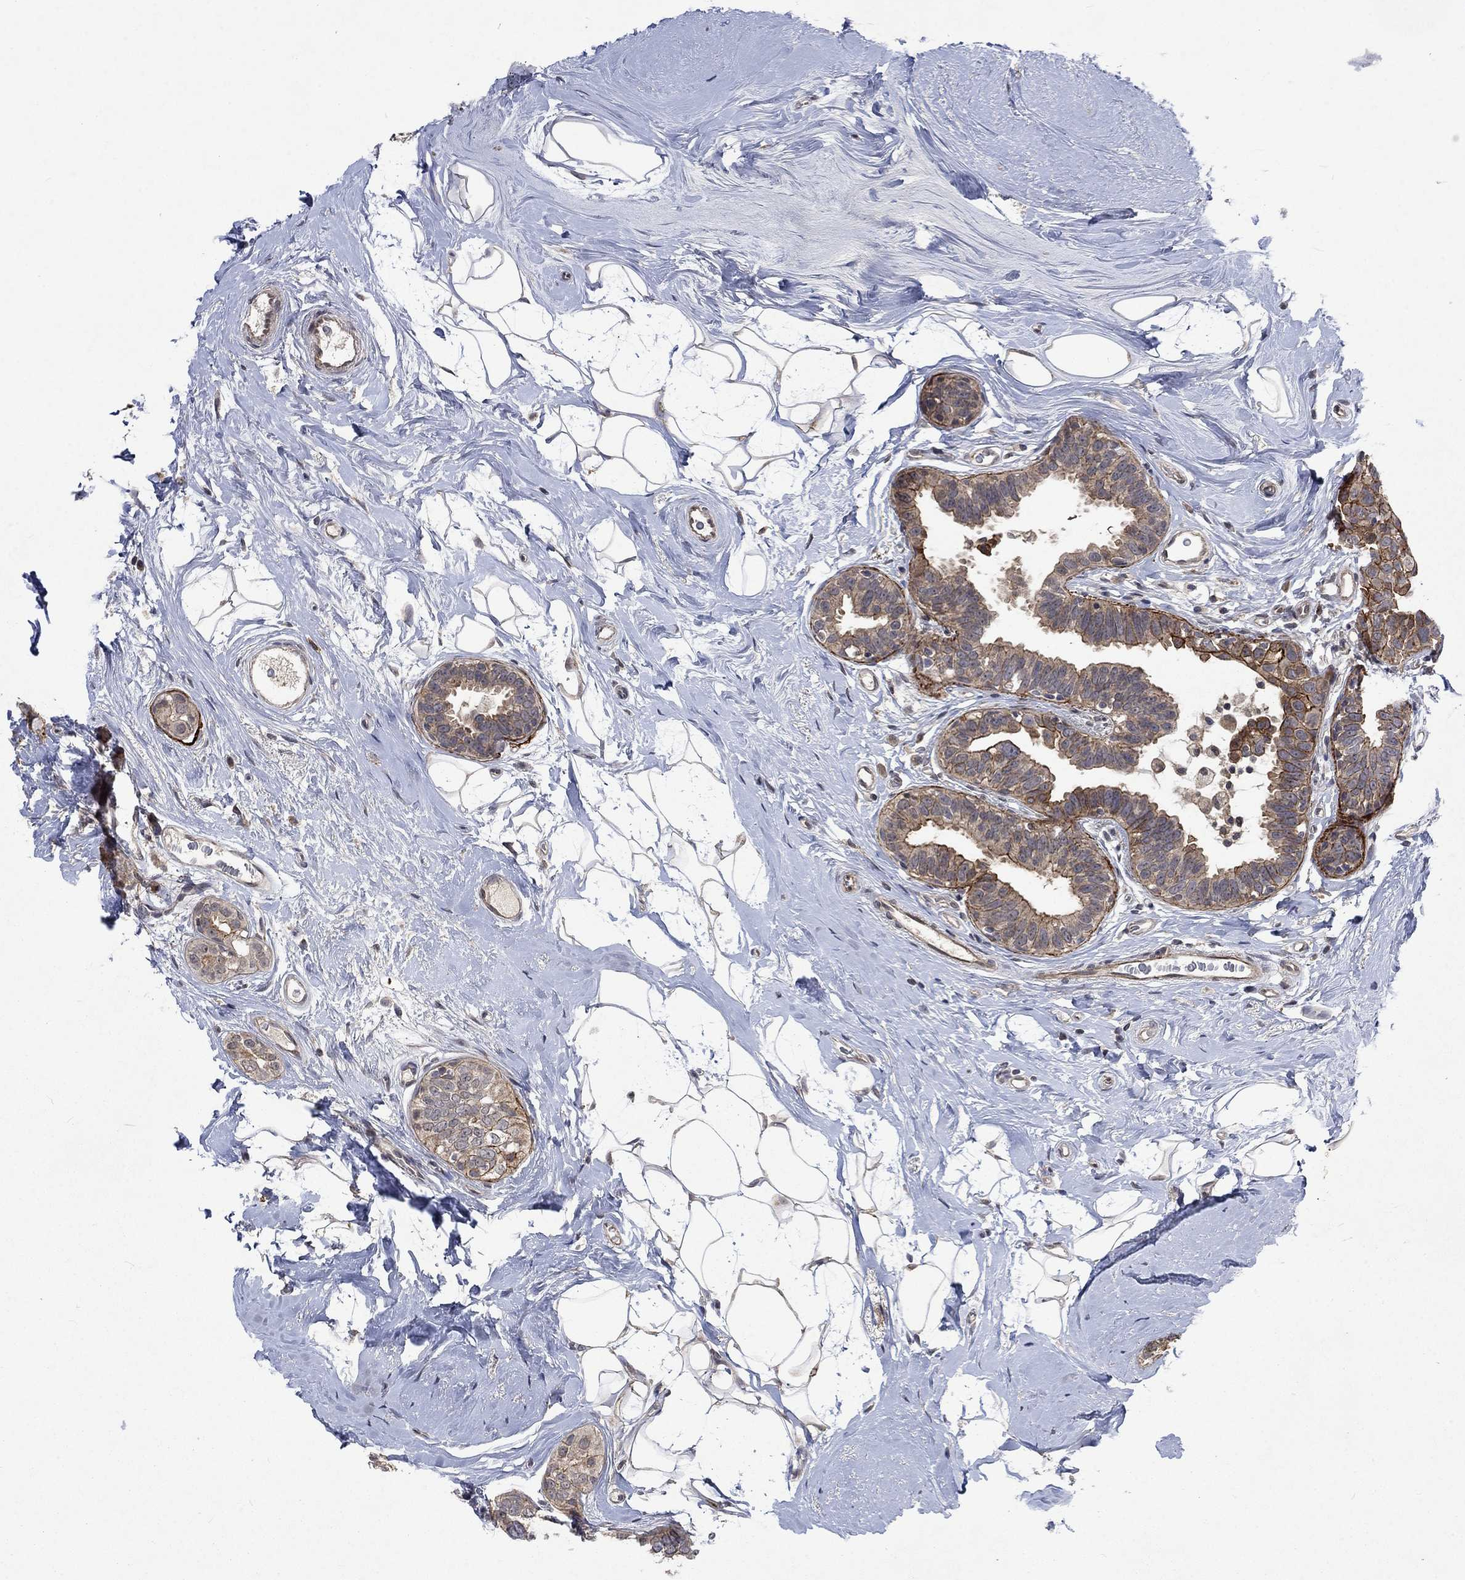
{"staining": {"intensity": "strong", "quantity": "25%-75%", "location": "cytoplasmic/membranous"}, "tissue": "breast cancer", "cell_type": "Tumor cells", "image_type": "cancer", "snomed": [{"axis": "morphology", "description": "Duct carcinoma"}, {"axis": "topography", "description": "Breast"}], "caption": "Immunohistochemical staining of breast infiltrating ductal carcinoma exhibits high levels of strong cytoplasmic/membranous protein staining in approximately 25%-75% of tumor cells.", "gene": "PPP1R9A", "patient": {"sex": "female", "age": 55}}